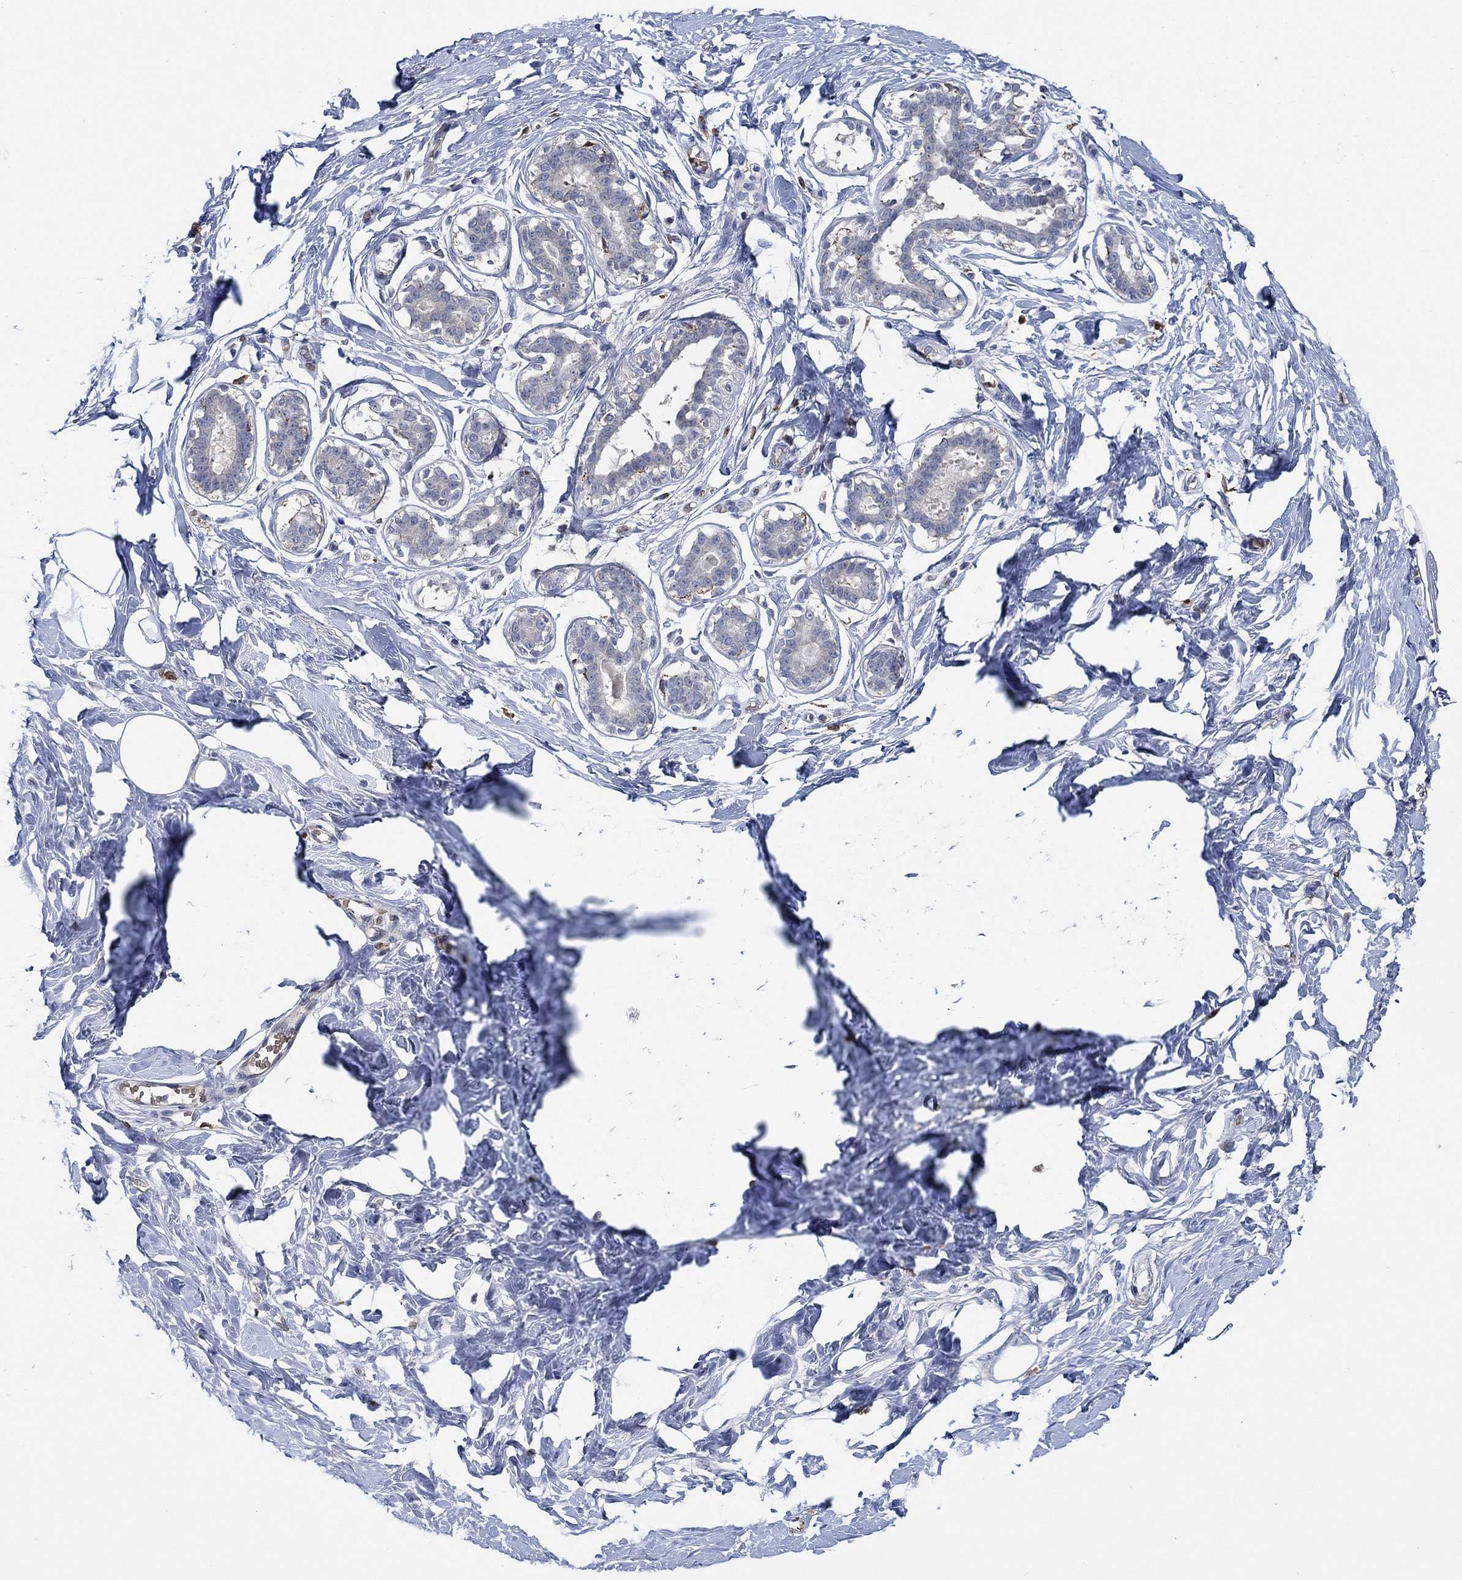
{"staining": {"intensity": "negative", "quantity": "none", "location": "none"}, "tissue": "breast", "cell_type": "Adipocytes", "image_type": "normal", "snomed": [{"axis": "morphology", "description": "Normal tissue, NOS"}, {"axis": "morphology", "description": "Lobular carcinoma, in situ"}, {"axis": "topography", "description": "Breast"}], "caption": "This is a micrograph of immunohistochemistry staining of normal breast, which shows no staining in adipocytes. (DAB immunohistochemistry (IHC) visualized using brightfield microscopy, high magnification).", "gene": "MPP1", "patient": {"sex": "female", "age": 35}}